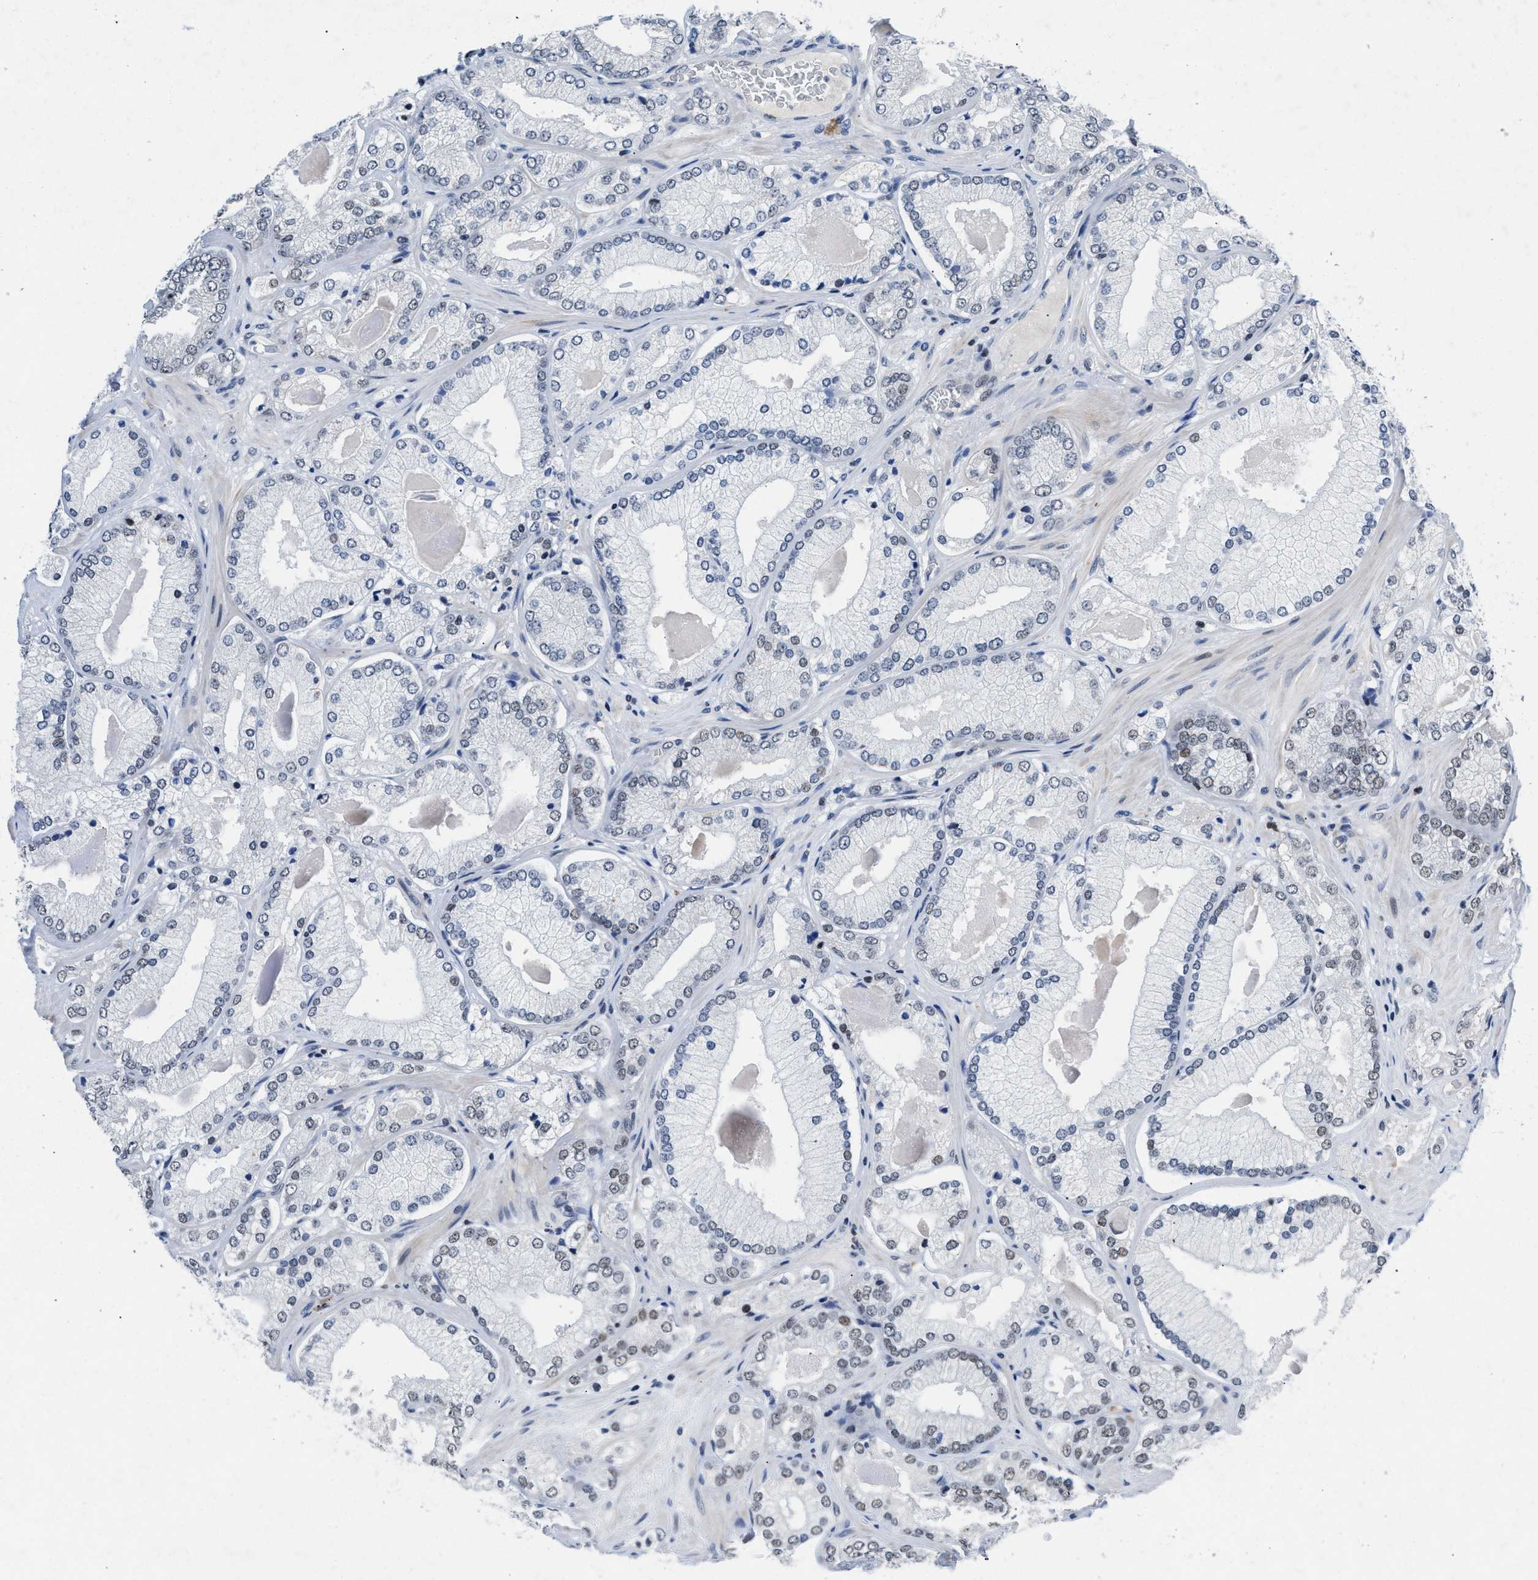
{"staining": {"intensity": "weak", "quantity": "<25%", "location": "nuclear"}, "tissue": "prostate cancer", "cell_type": "Tumor cells", "image_type": "cancer", "snomed": [{"axis": "morphology", "description": "Adenocarcinoma, Low grade"}, {"axis": "topography", "description": "Prostate"}], "caption": "The image exhibits no staining of tumor cells in prostate cancer.", "gene": "WDR81", "patient": {"sex": "male", "age": 65}}